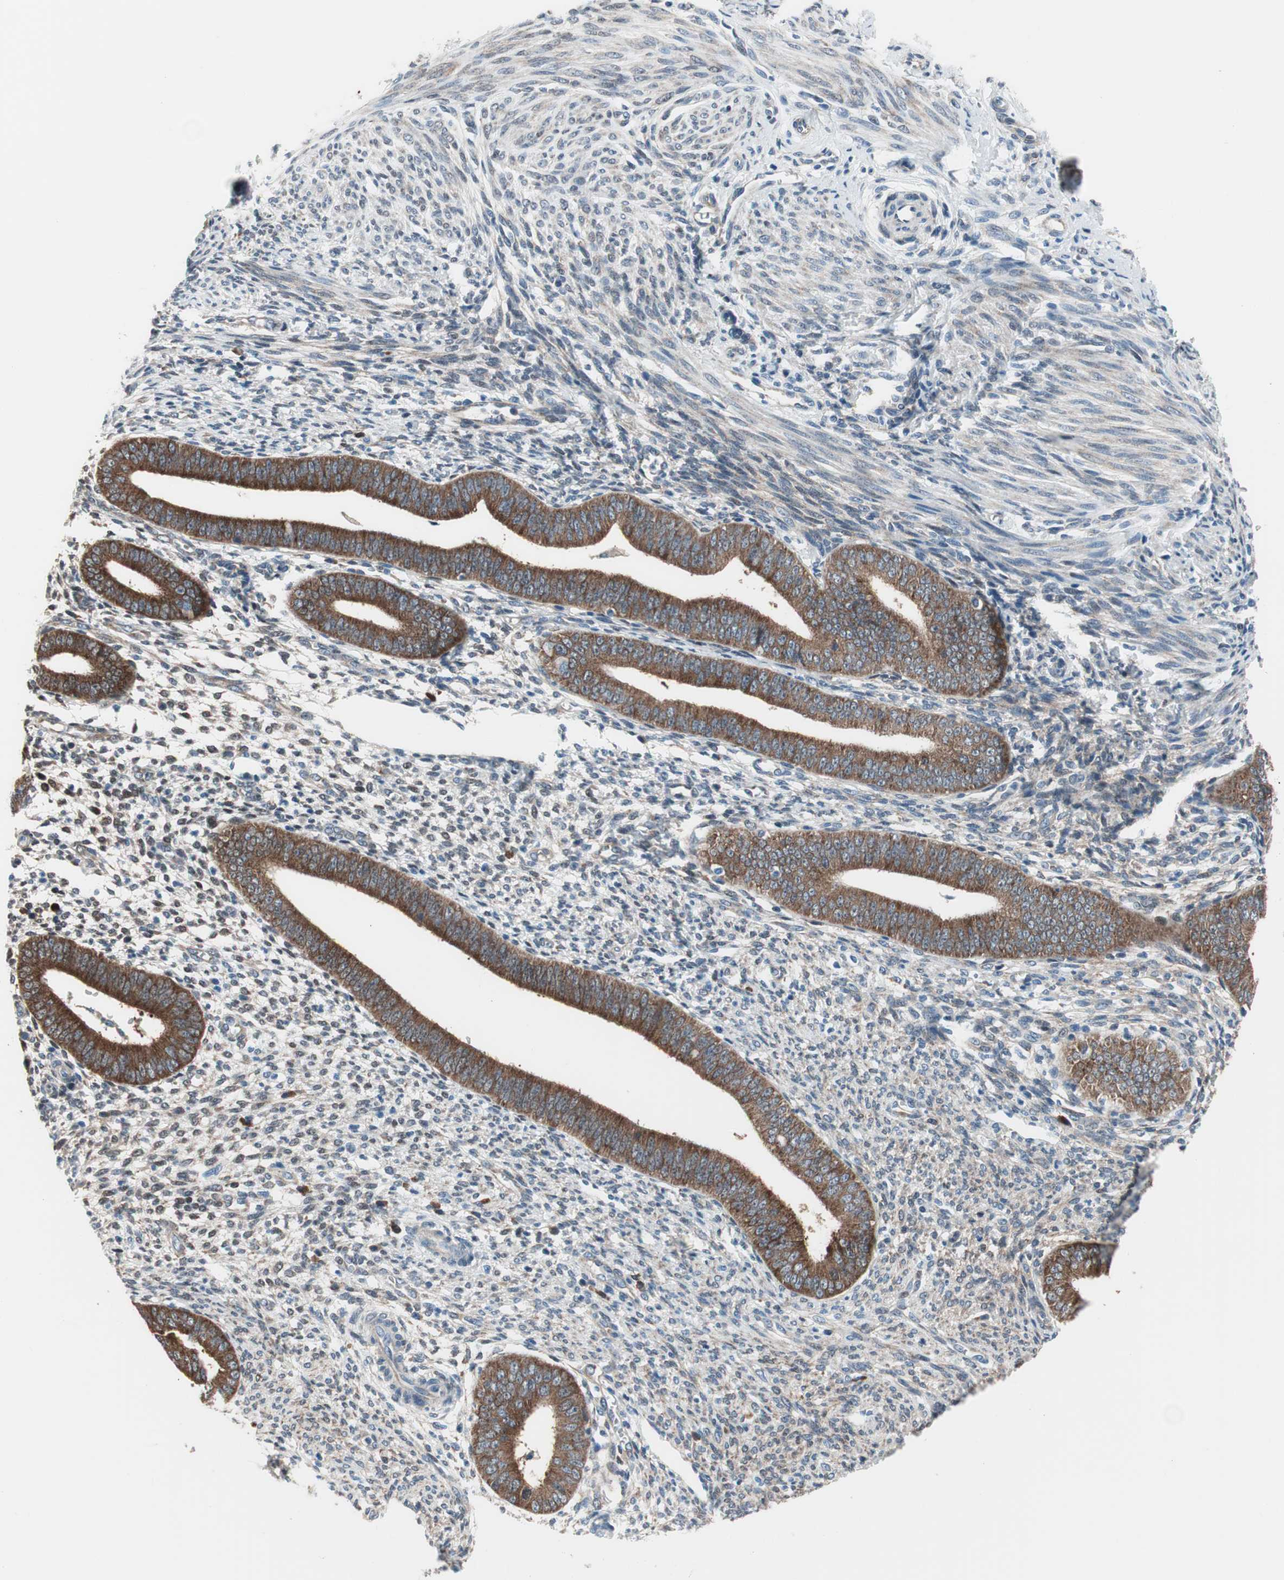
{"staining": {"intensity": "weak", "quantity": "25%-75%", "location": "cytoplasmic/membranous,nuclear"}, "tissue": "endometrium", "cell_type": "Cells in endometrial stroma", "image_type": "normal", "snomed": [{"axis": "morphology", "description": "Normal tissue, NOS"}, {"axis": "topography", "description": "Endometrium"}], "caption": "Immunohistochemical staining of normal endometrium demonstrates weak cytoplasmic/membranous,nuclear protein expression in about 25%-75% of cells in endometrial stroma.", "gene": "PRDX2", "patient": {"sex": "female", "age": 35}}